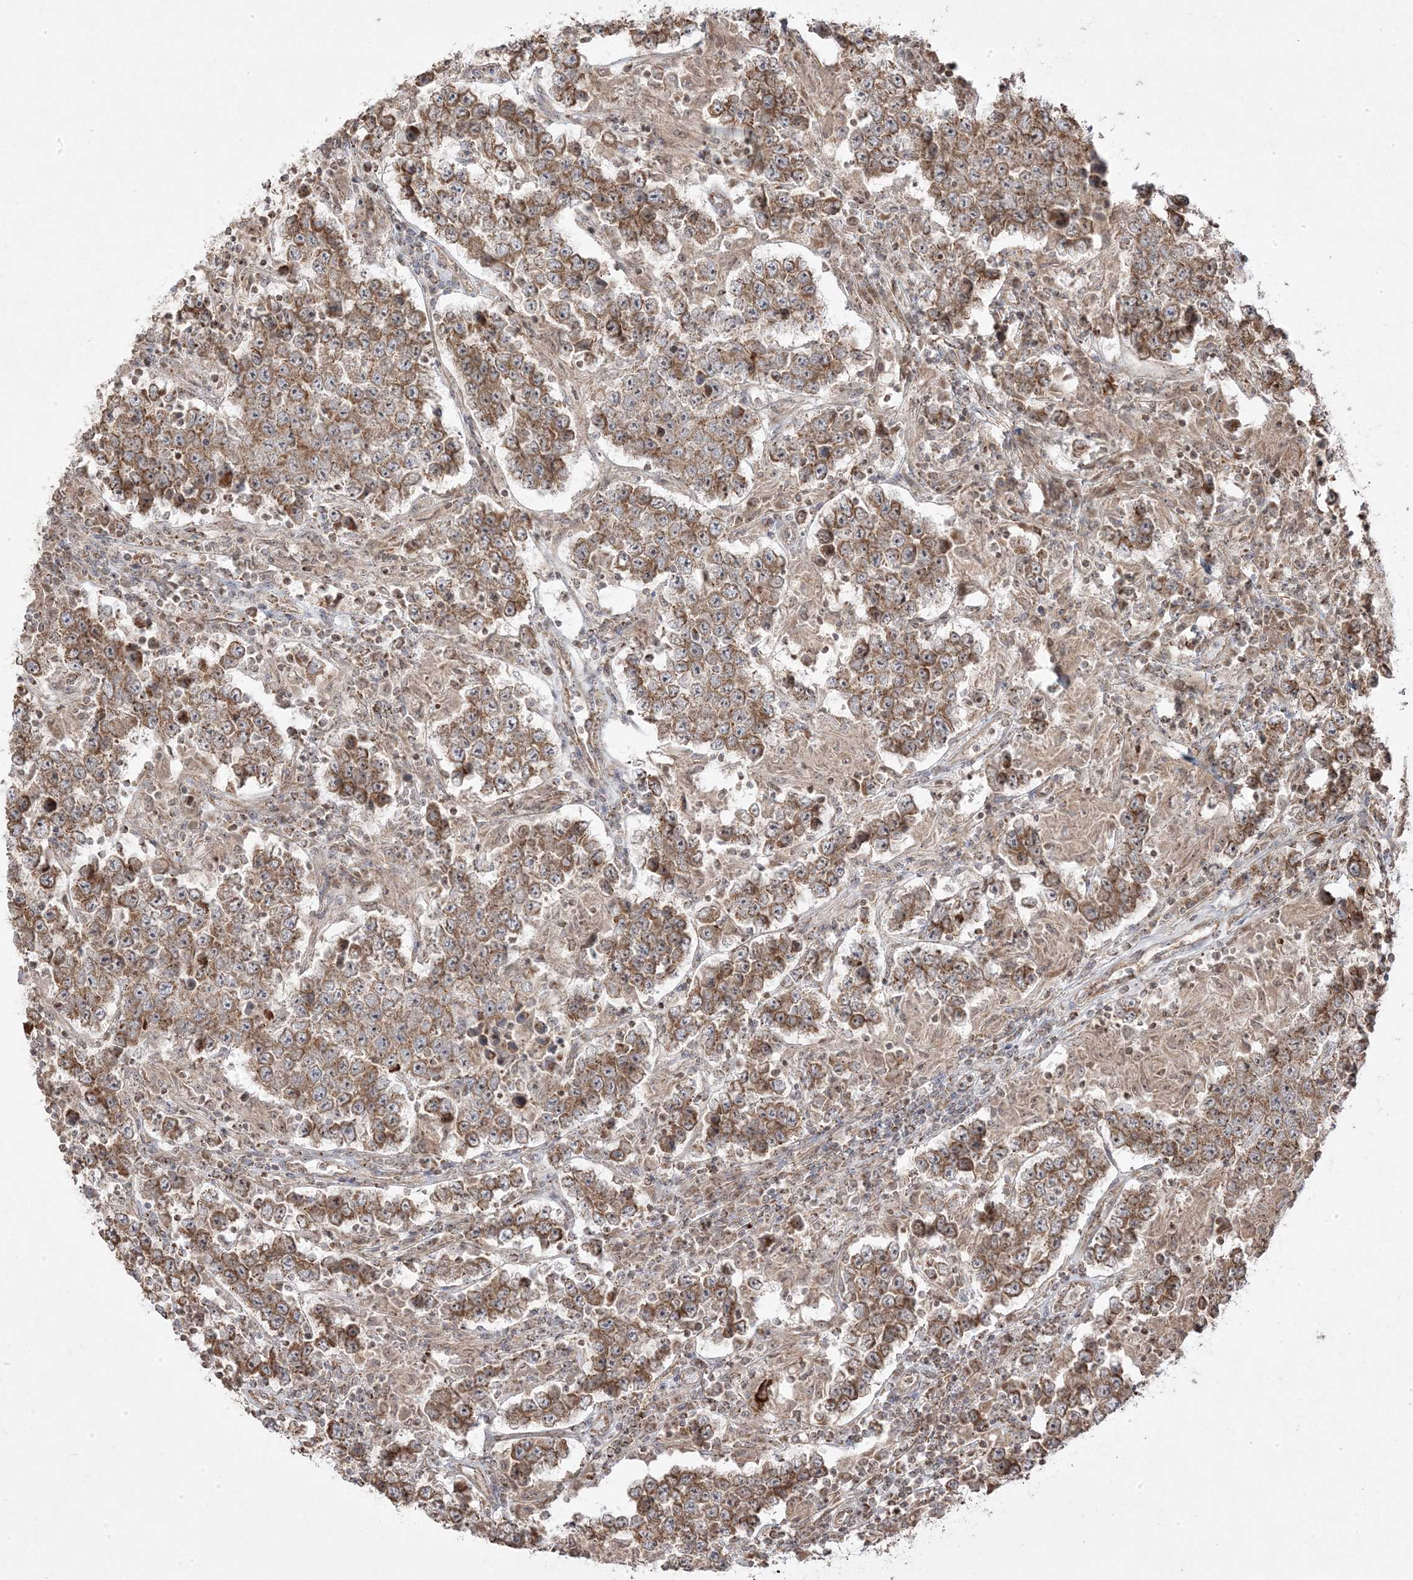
{"staining": {"intensity": "moderate", "quantity": ">75%", "location": "cytoplasmic/membranous"}, "tissue": "testis cancer", "cell_type": "Tumor cells", "image_type": "cancer", "snomed": [{"axis": "morphology", "description": "Normal tissue, NOS"}, {"axis": "morphology", "description": "Urothelial carcinoma, High grade"}, {"axis": "morphology", "description": "Seminoma, NOS"}, {"axis": "morphology", "description": "Carcinoma, Embryonal, NOS"}, {"axis": "topography", "description": "Urinary bladder"}, {"axis": "topography", "description": "Testis"}], "caption": "Protein analysis of high-grade urothelial carcinoma (testis) tissue reveals moderate cytoplasmic/membranous positivity in about >75% of tumor cells.", "gene": "CLUAP1", "patient": {"sex": "male", "age": 41}}